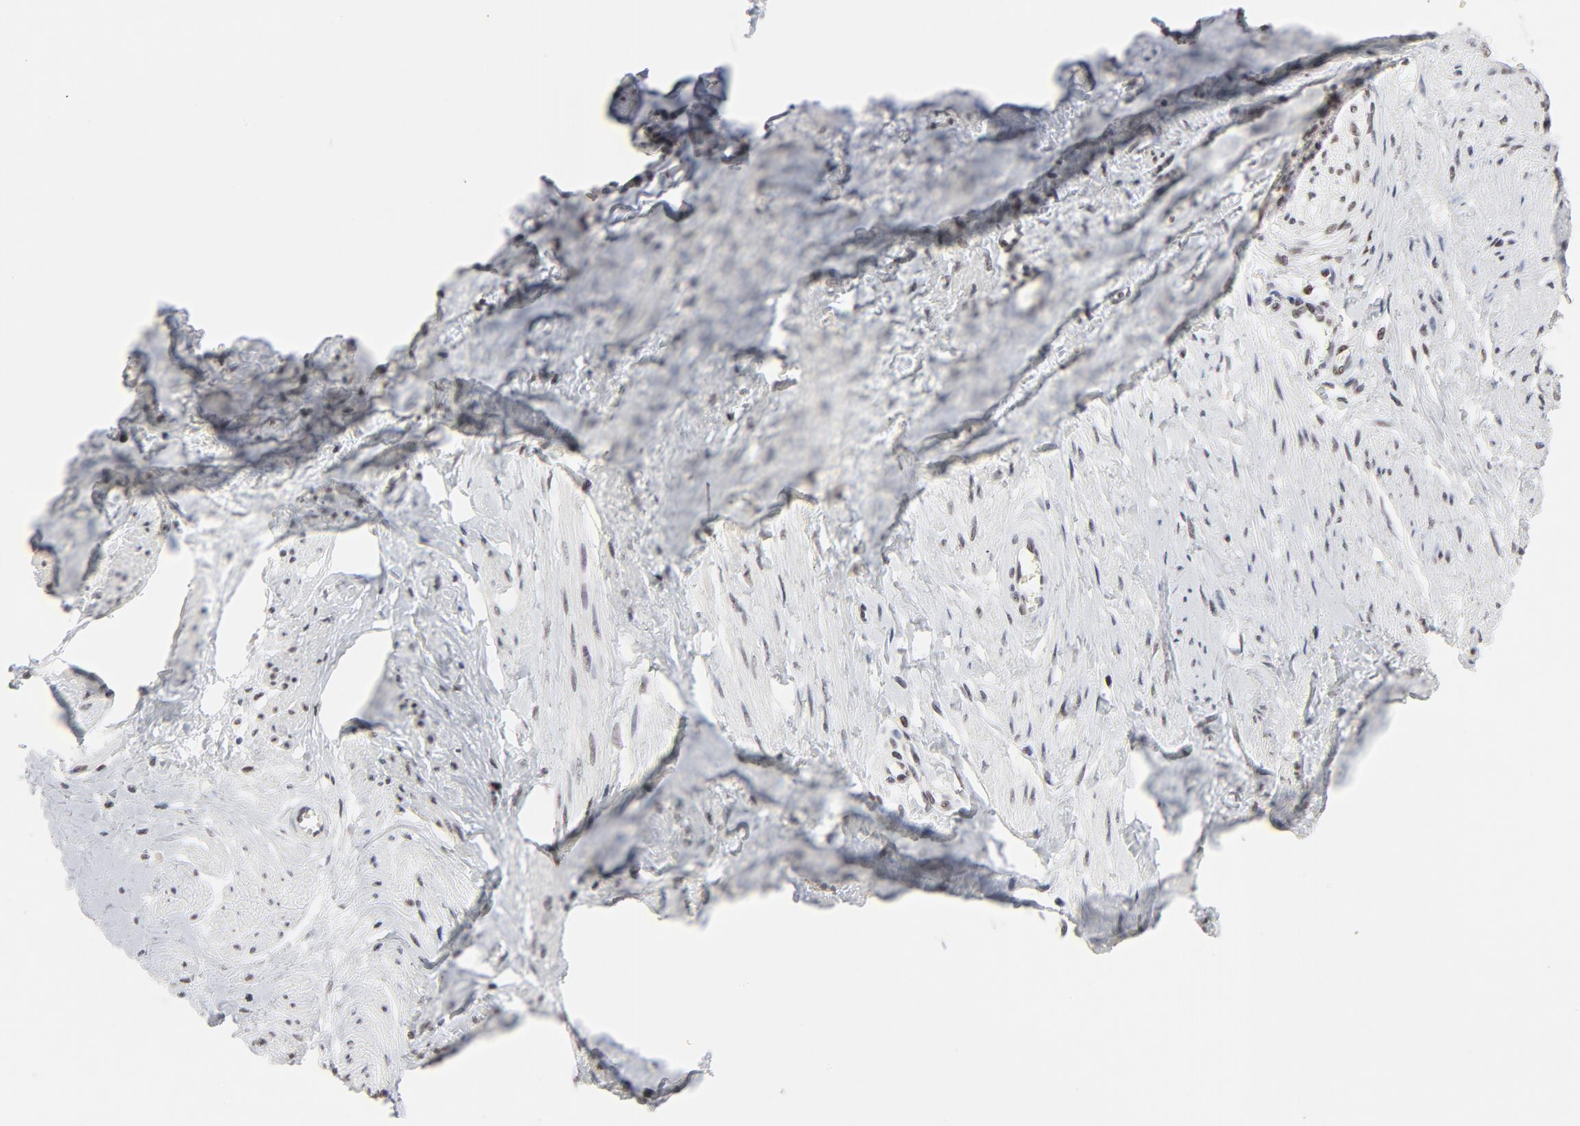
{"staining": {"intensity": "moderate", "quantity": ">75%", "location": "nuclear"}, "tissue": "cervical cancer", "cell_type": "Tumor cells", "image_type": "cancer", "snomed": [{"axis": "morphology", "description": "Squamous cell carcinoma, NOS"}, {"axis": "topography", "description": "Cervix"}], "caption": "Human squamous cell carcinoma (cervical) stained with a protein marker shows moderate staining in tumor cells.", "gene": "RFC4", "patient": {"sex": "female", "age": 45}}